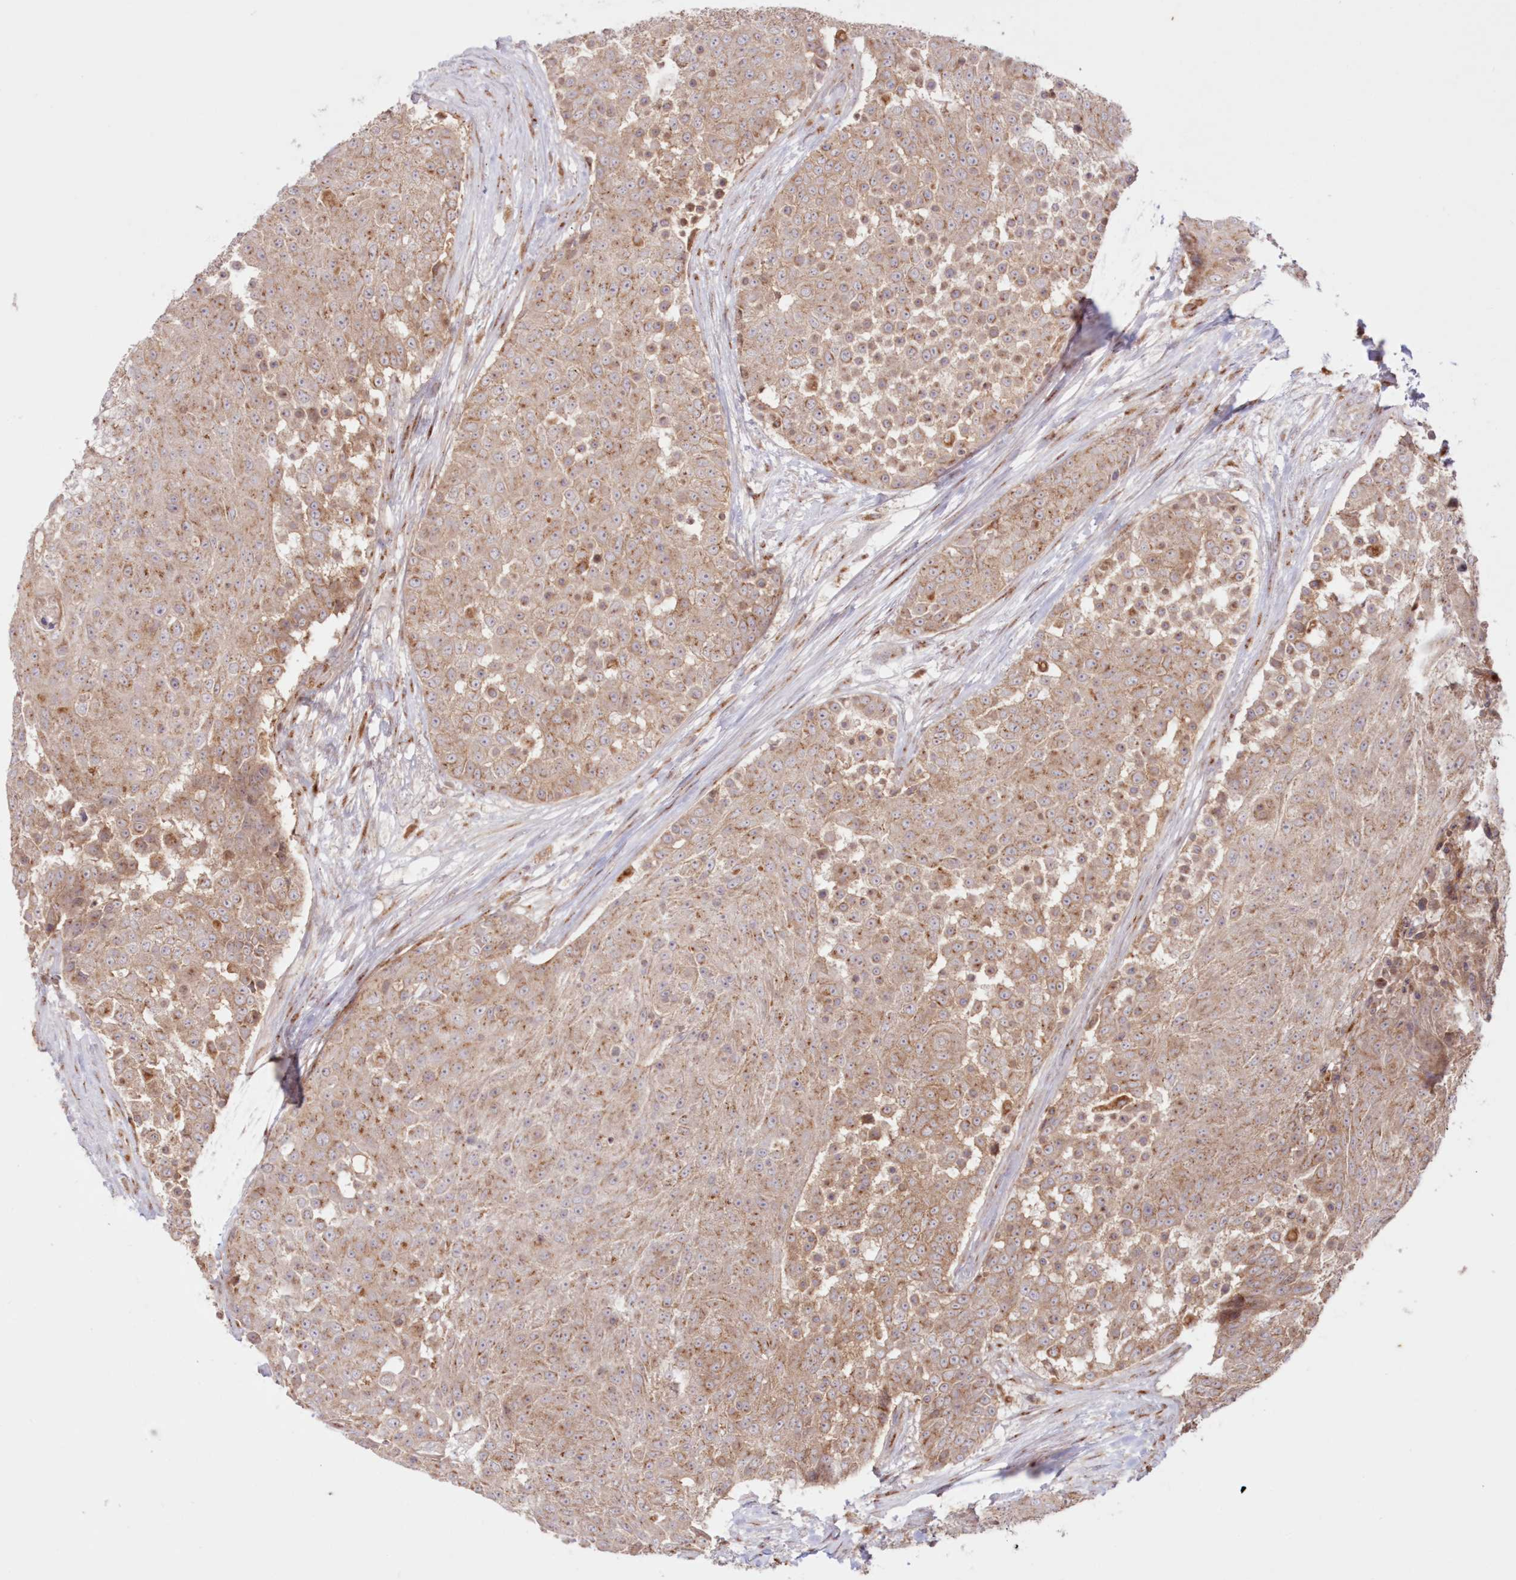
{"staining": {"intensity": "moderate", "quantity": ">75%", "location": "cytoplasmic/membranous"}, "tissue": "urothelial cancer", "cell_type": "Tumor cells", "image_type": "cancer", "snomed": [{"axis": "morphology", "description": "Urothelial carcinoma, High grade"}, {"axis": "topography", "description": "Urinary bladder"}], "caption": "Immunohistochemistry photomicrograph of high-grade urothelial carcinoma stained for a protein (brown), which shows medium levels of moderate cytoplasmic/membranous staining in approximately >75% of tumor cells.", "gene": "ABCC3", "patient": {"sex": "female", "age": 63}}